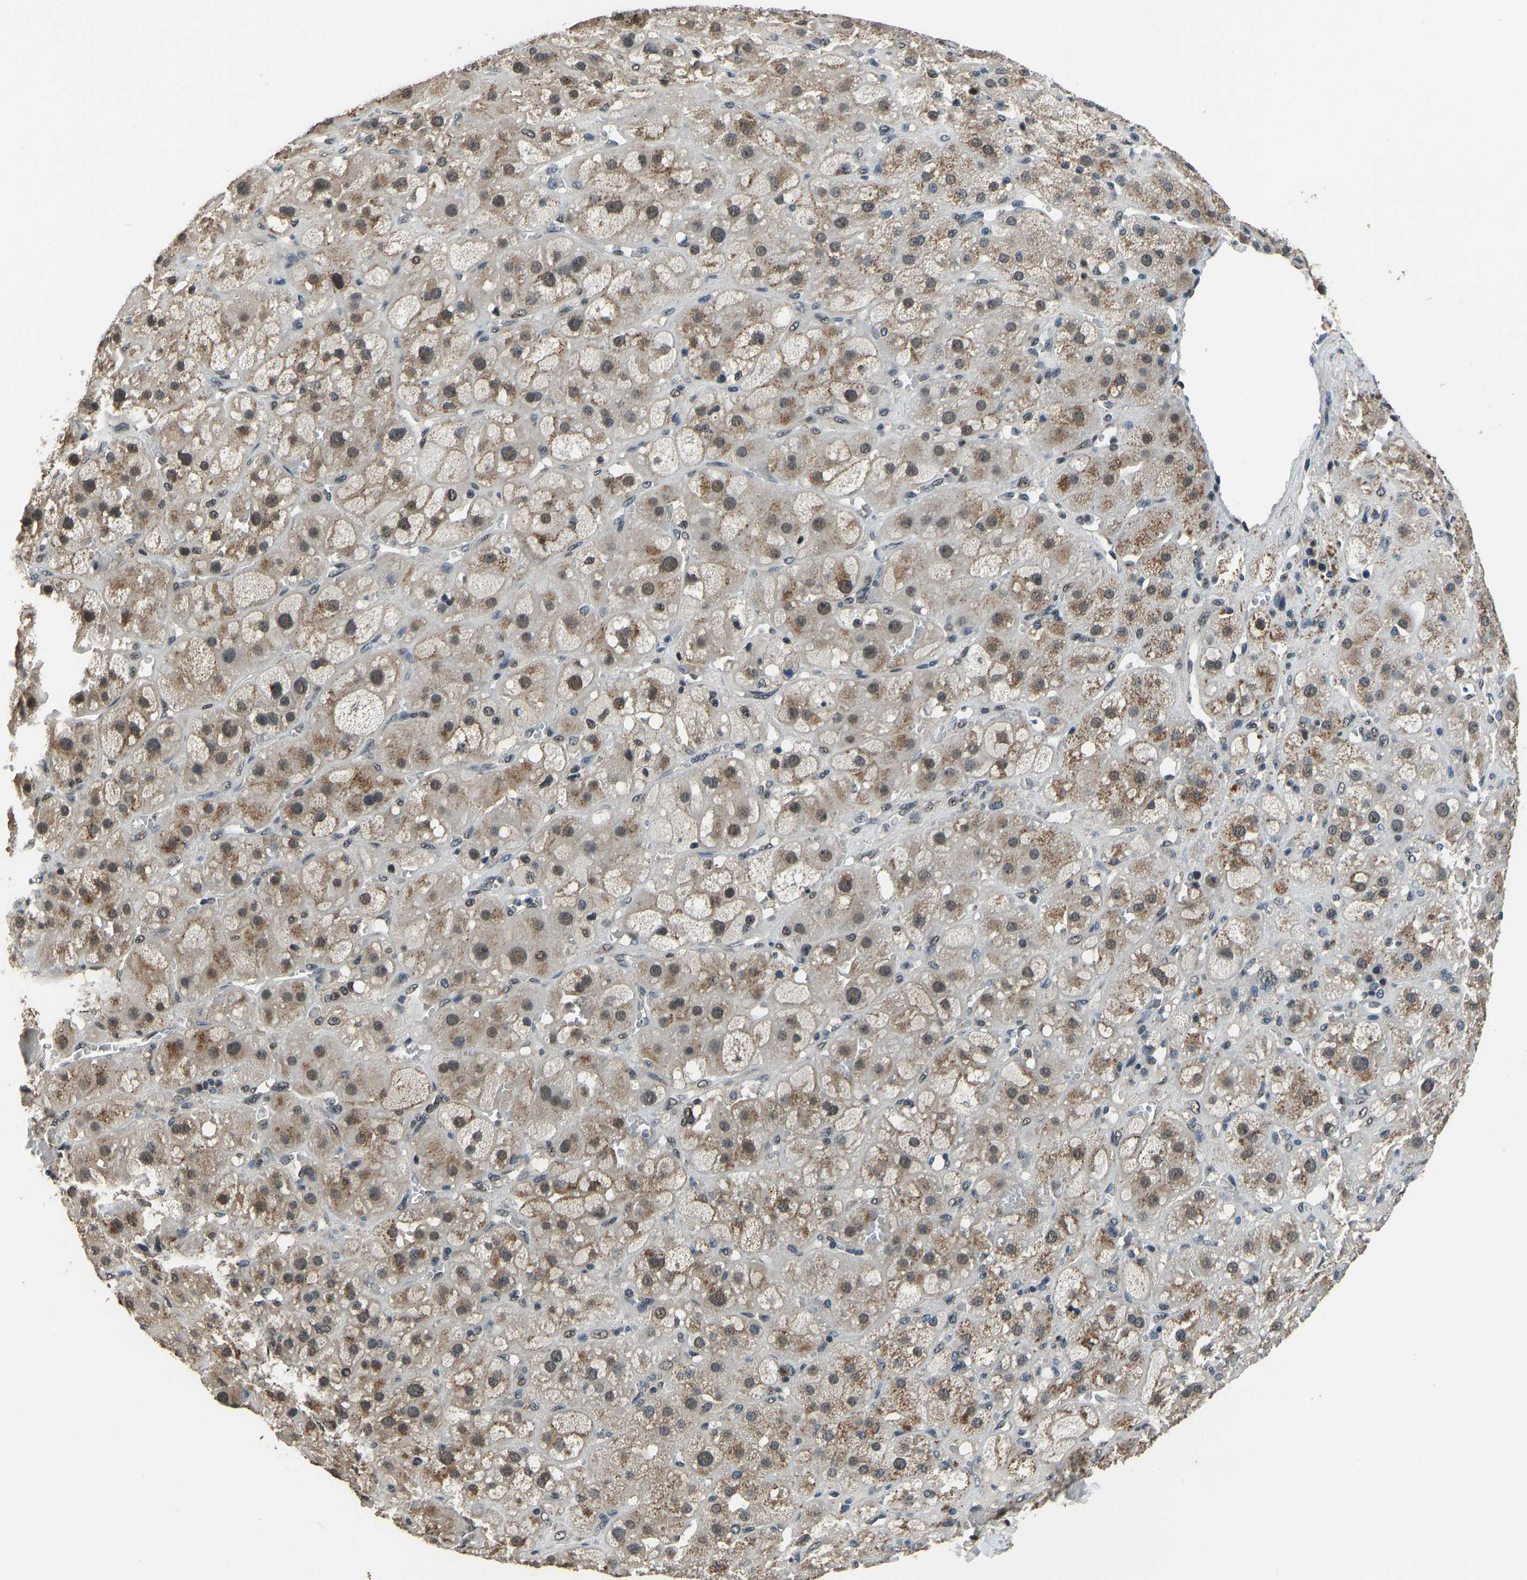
{"staining": {"intensity": "strong", "quantity": "25%-75%", "location": "cytoplasmic/membranous,nuclear"}, "tissue": "adrenal gland", "cell_type": "Glandular cells", "image_type": "normal", "snomed": [{"axis": "morphology", "description": "Normal tissue, NOS"}, {"axis": "topography", "description": "Adrenal gland"}], "caption": "Glandular cells show high levels of strong cytoplasmic/membranous,nuclear positivity in about 25%-75% of cells in benign adrenal gland. The staining was performed using DAB to visualize the protein expression in brown, while the nuclei were stained in blue with hematoxylin (Magnification: 20x).", "gene": "TOX4", "patient": {"sex": "female", "age": 47}}